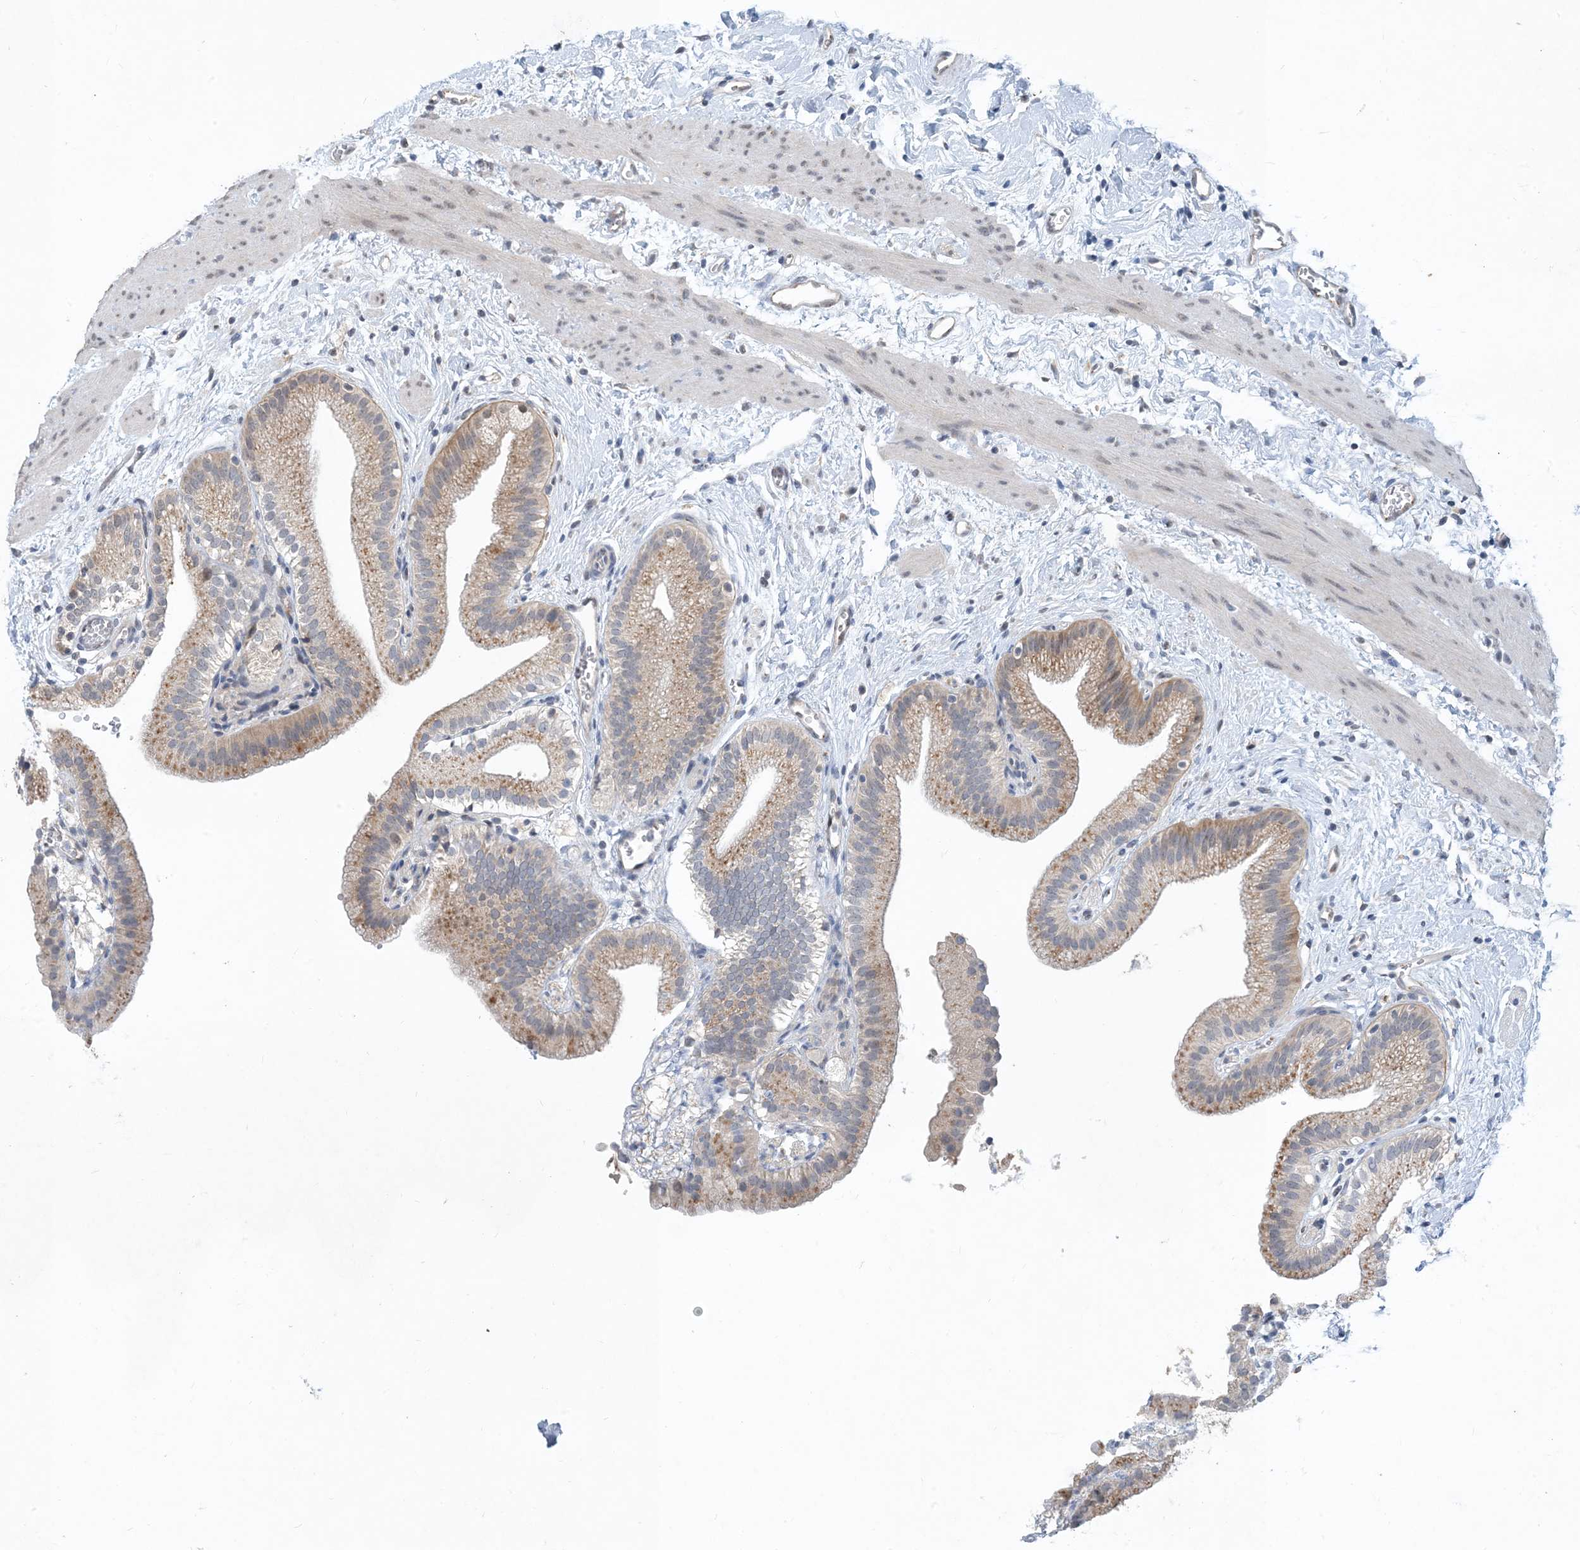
{"staining": {"intensity": "moderate", "quantity": "25%-75%", "location": "cytoplasmic/membranous"}, "tissue": "gallbladder", "cell_type": "Glandular cells", "image_type": "normal", "snomed": [{"axis": "morphology", "description": "Normal tissue, NOS"}, {"axis": "topography", "description": "Gallbladder"}], "caption": "Immunohistochemical staining of normal human gallbladder exhibits moderate cytoplasmic/membranous protein positivity in about 25%-75% of glandular cells.", "gene": "TINAG", "patient": {"sex": "male", "age": 55}}